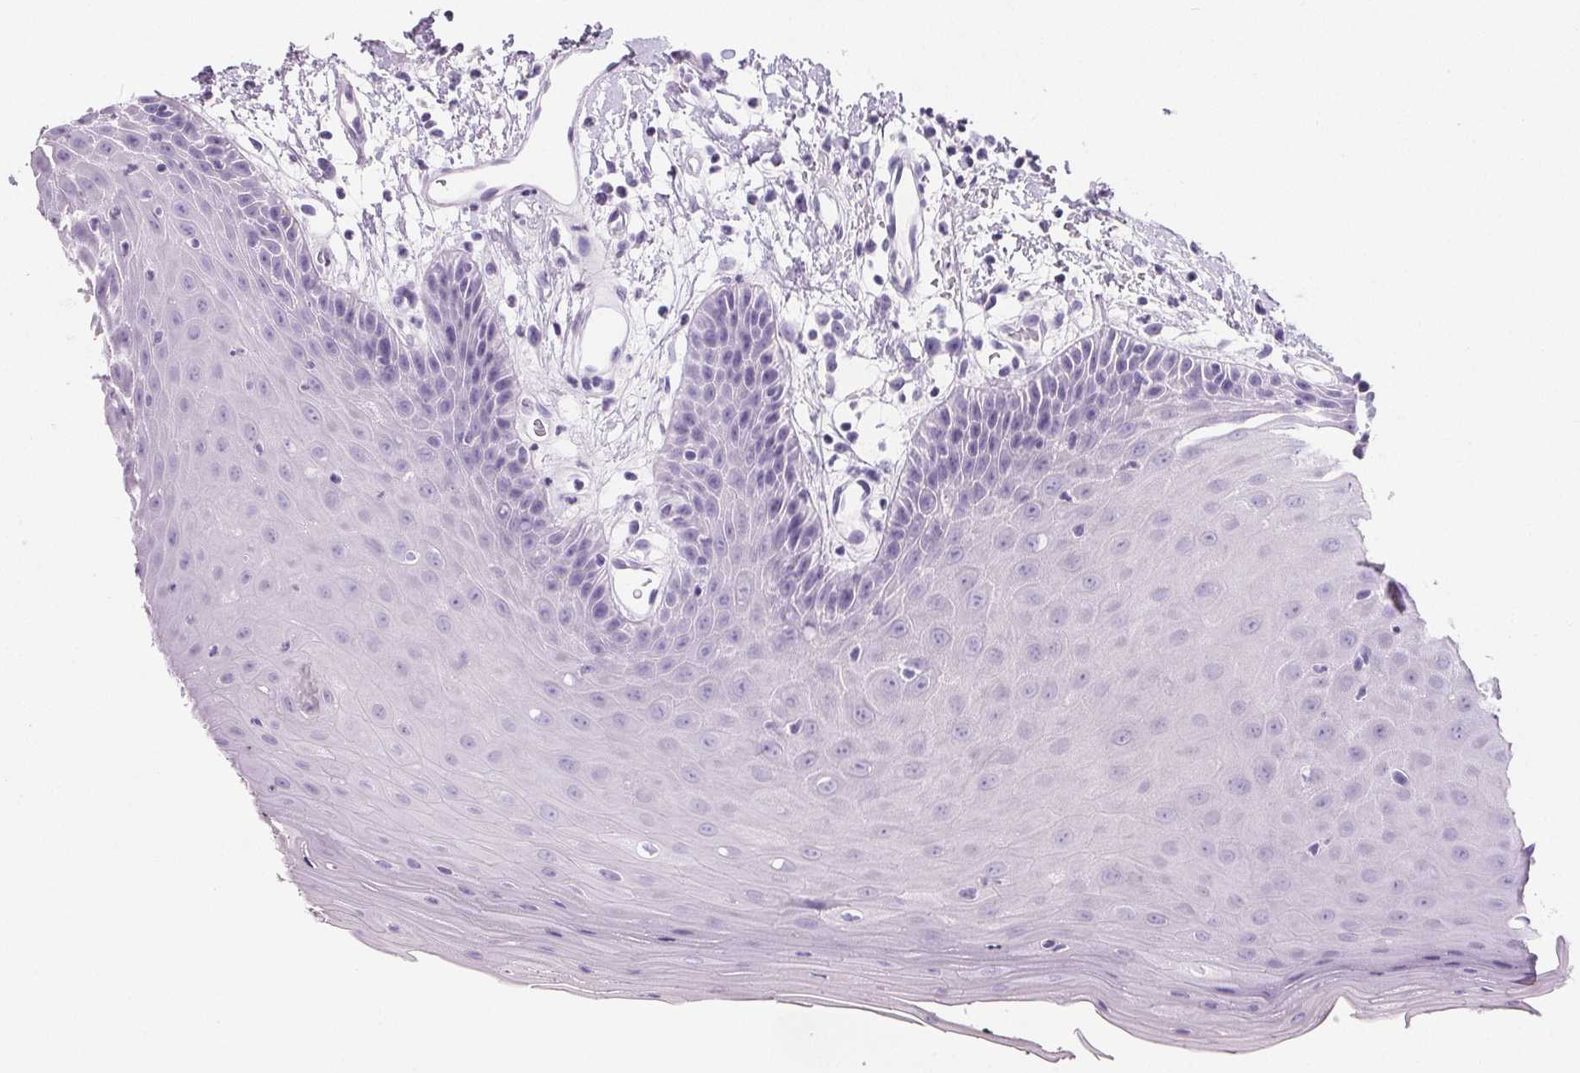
{"staining": {"intensity": "negative", "quantity": "none", "location": "none"}, "tissue": "oral mucosa", "cell_type": "Squamous epithelial cells", "image_type": "normal", "snomed": [{"axis": "morphology", "description": "Normal tissue, NOS"}, {"axis": "topography", "description": "Oral tissue"}, {"axis": "topography", "description": "Tounge, NOS"}], "caption": "Protein analysis of benign oral mucosa shows no significant staining in squamous epithelial cells.", "gene": "ADRB1", "patient": {"sex": "female", "age": 59}}